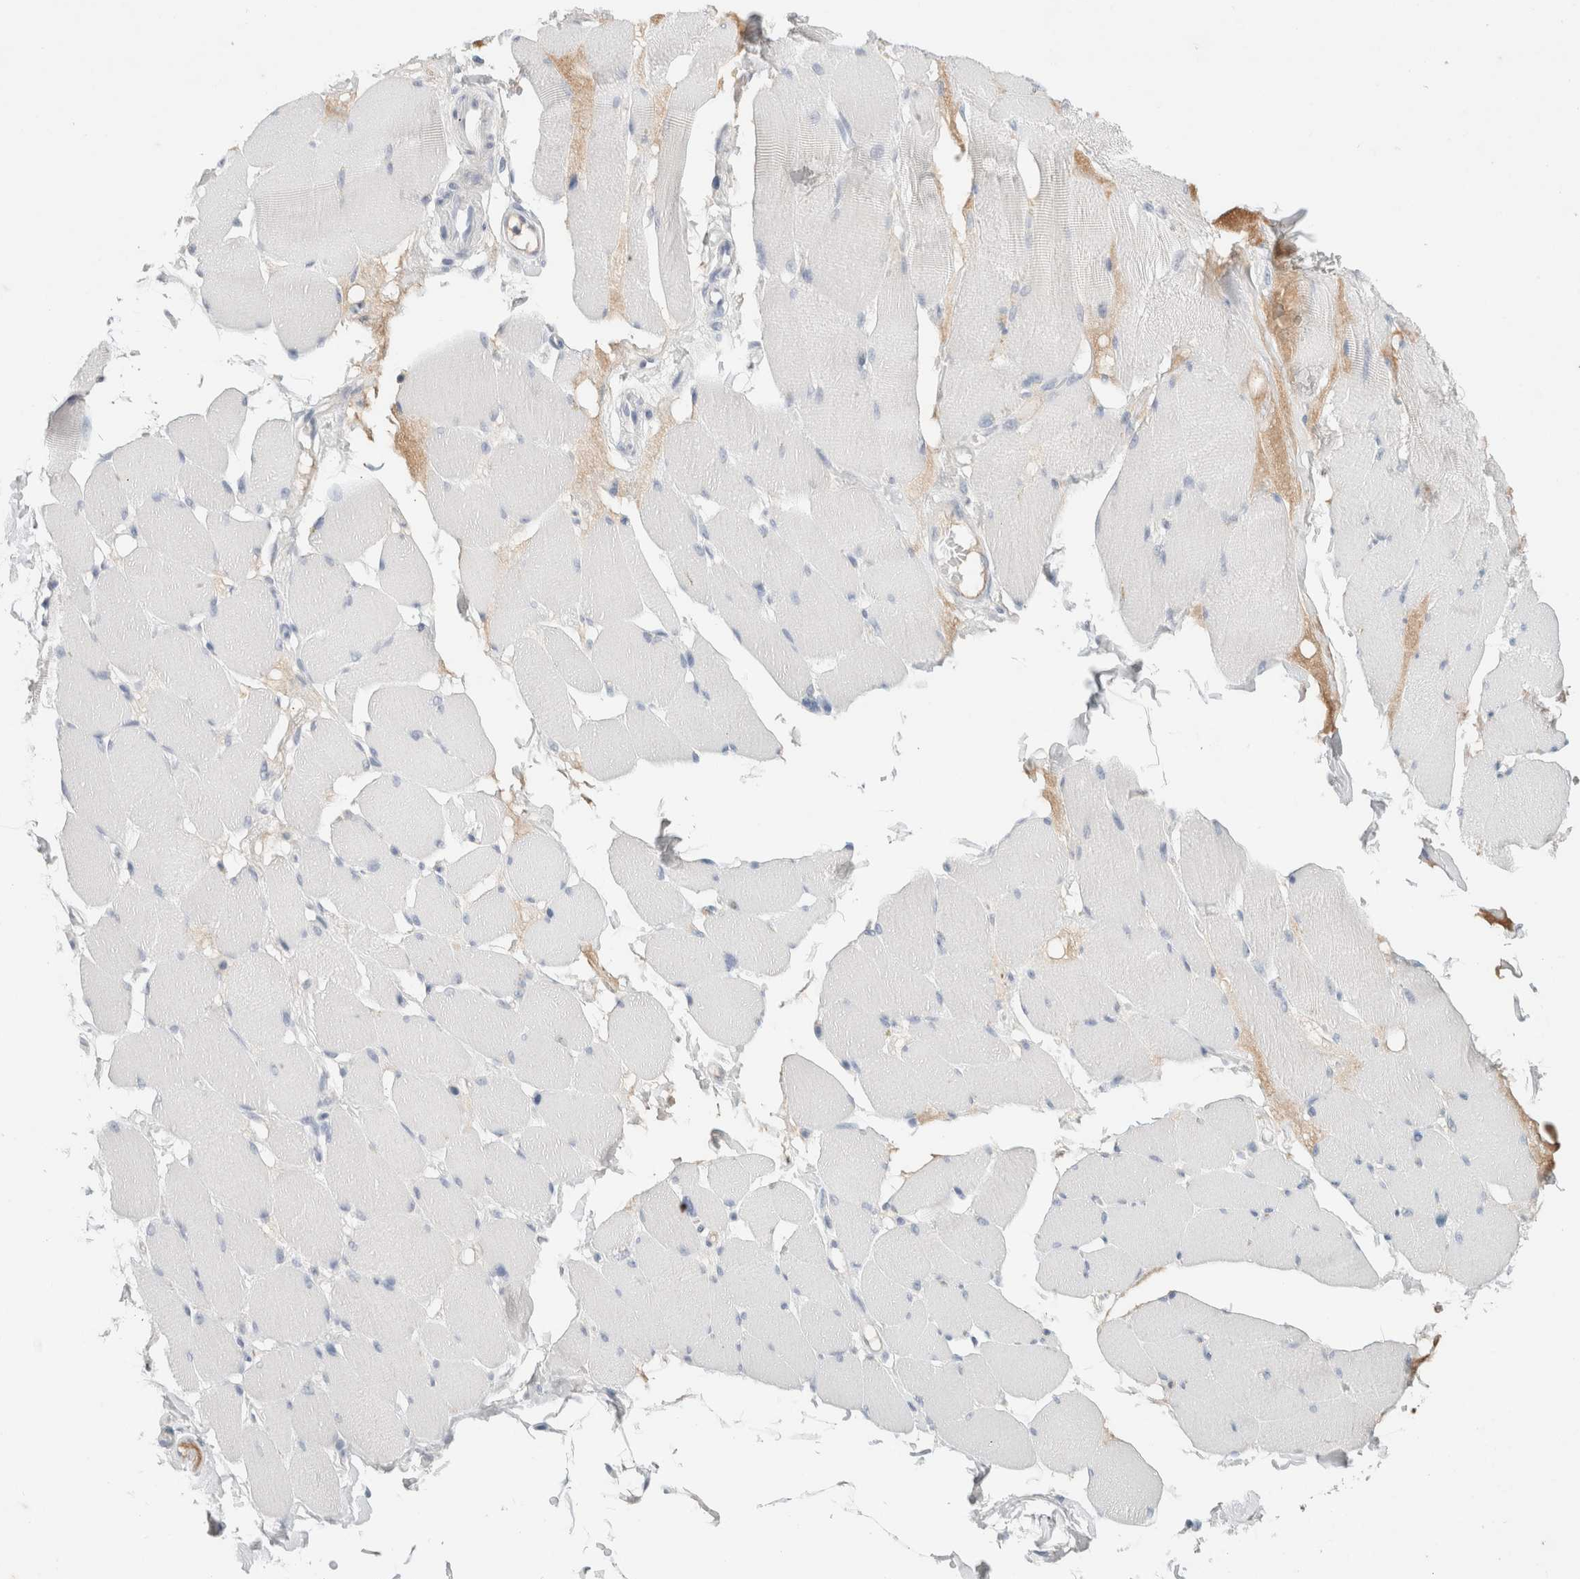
{"staining": {"intensity": "negative", "quantity": "none", "location": "none"}, "tissue": "skeletal muscle", "cell_type": "Myocytes", "image_type": "normal", "snomed": [{"axis": "morphology", "description": "Normal tissue, NOS"}, {"axis": "topography", "description": "Skin"}, {"axis": "topography", "description": "Skeletal muscle"}], "caption": "IHC micrograph of benign skeletal muscle: skeletal muscle stained with DAB exhibits no significant protein expression in myocytes. The staining is performed using DAB brown chromogen with nuclei counter-stained in using hematoxylin.", "gene": "IL6", "patient": {"sex": "male", "age": 83}}